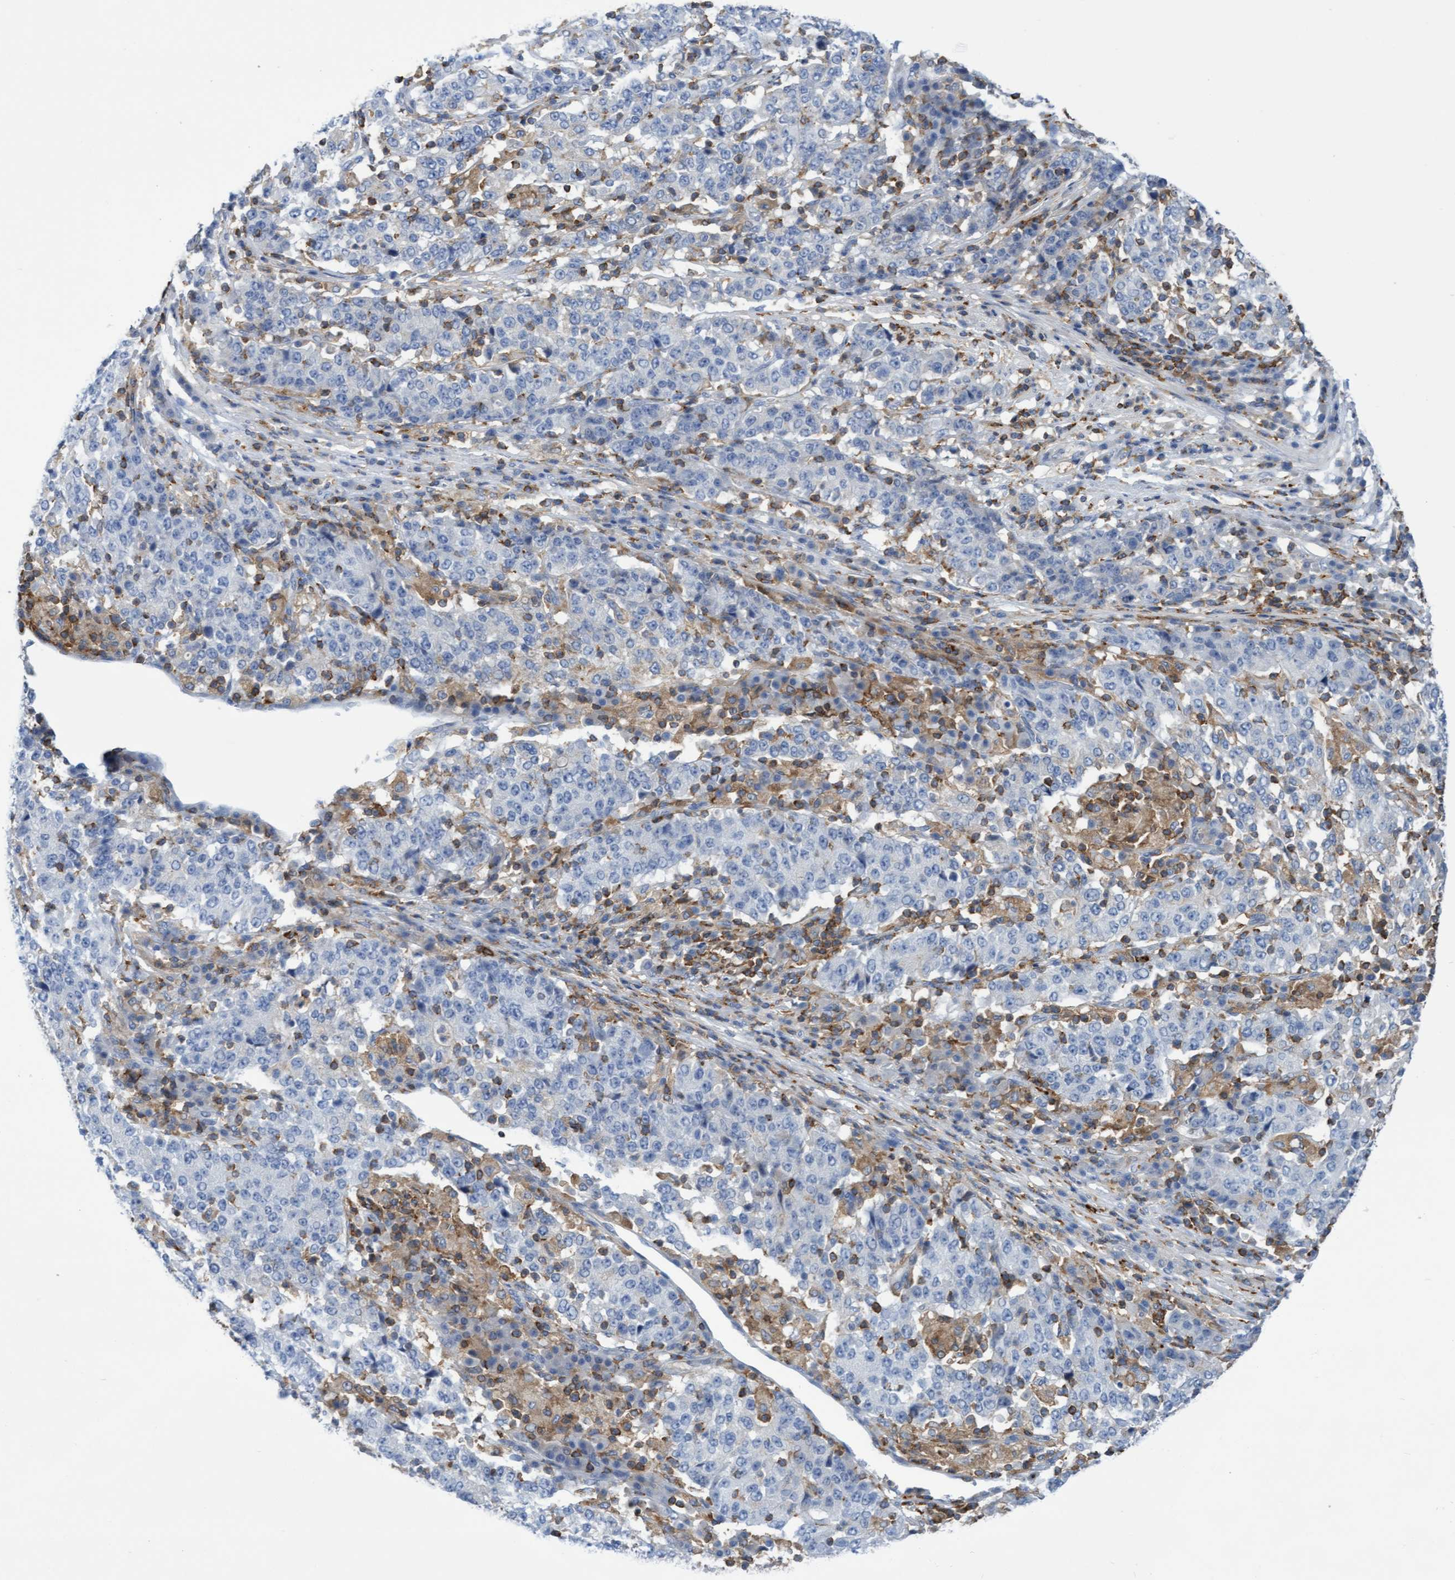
{"staining": {"intensity": "negative", "quantity": "none", "location": "none"}, "tissue": "stomach cancer", "cell_type": "Tumor cells", "image_type": "cancer", "snomed": [{"axis": "morphology", "description": "Adenocarcinoma, NOS"}, {"axis": "topography", "description": "Stomach"}], "caption": "Tumor cells show no significant protein positivity in adenocarcinoma (stomach).", "gene": "FNBP1", "patient": {"sex": "male", "age": 59}}